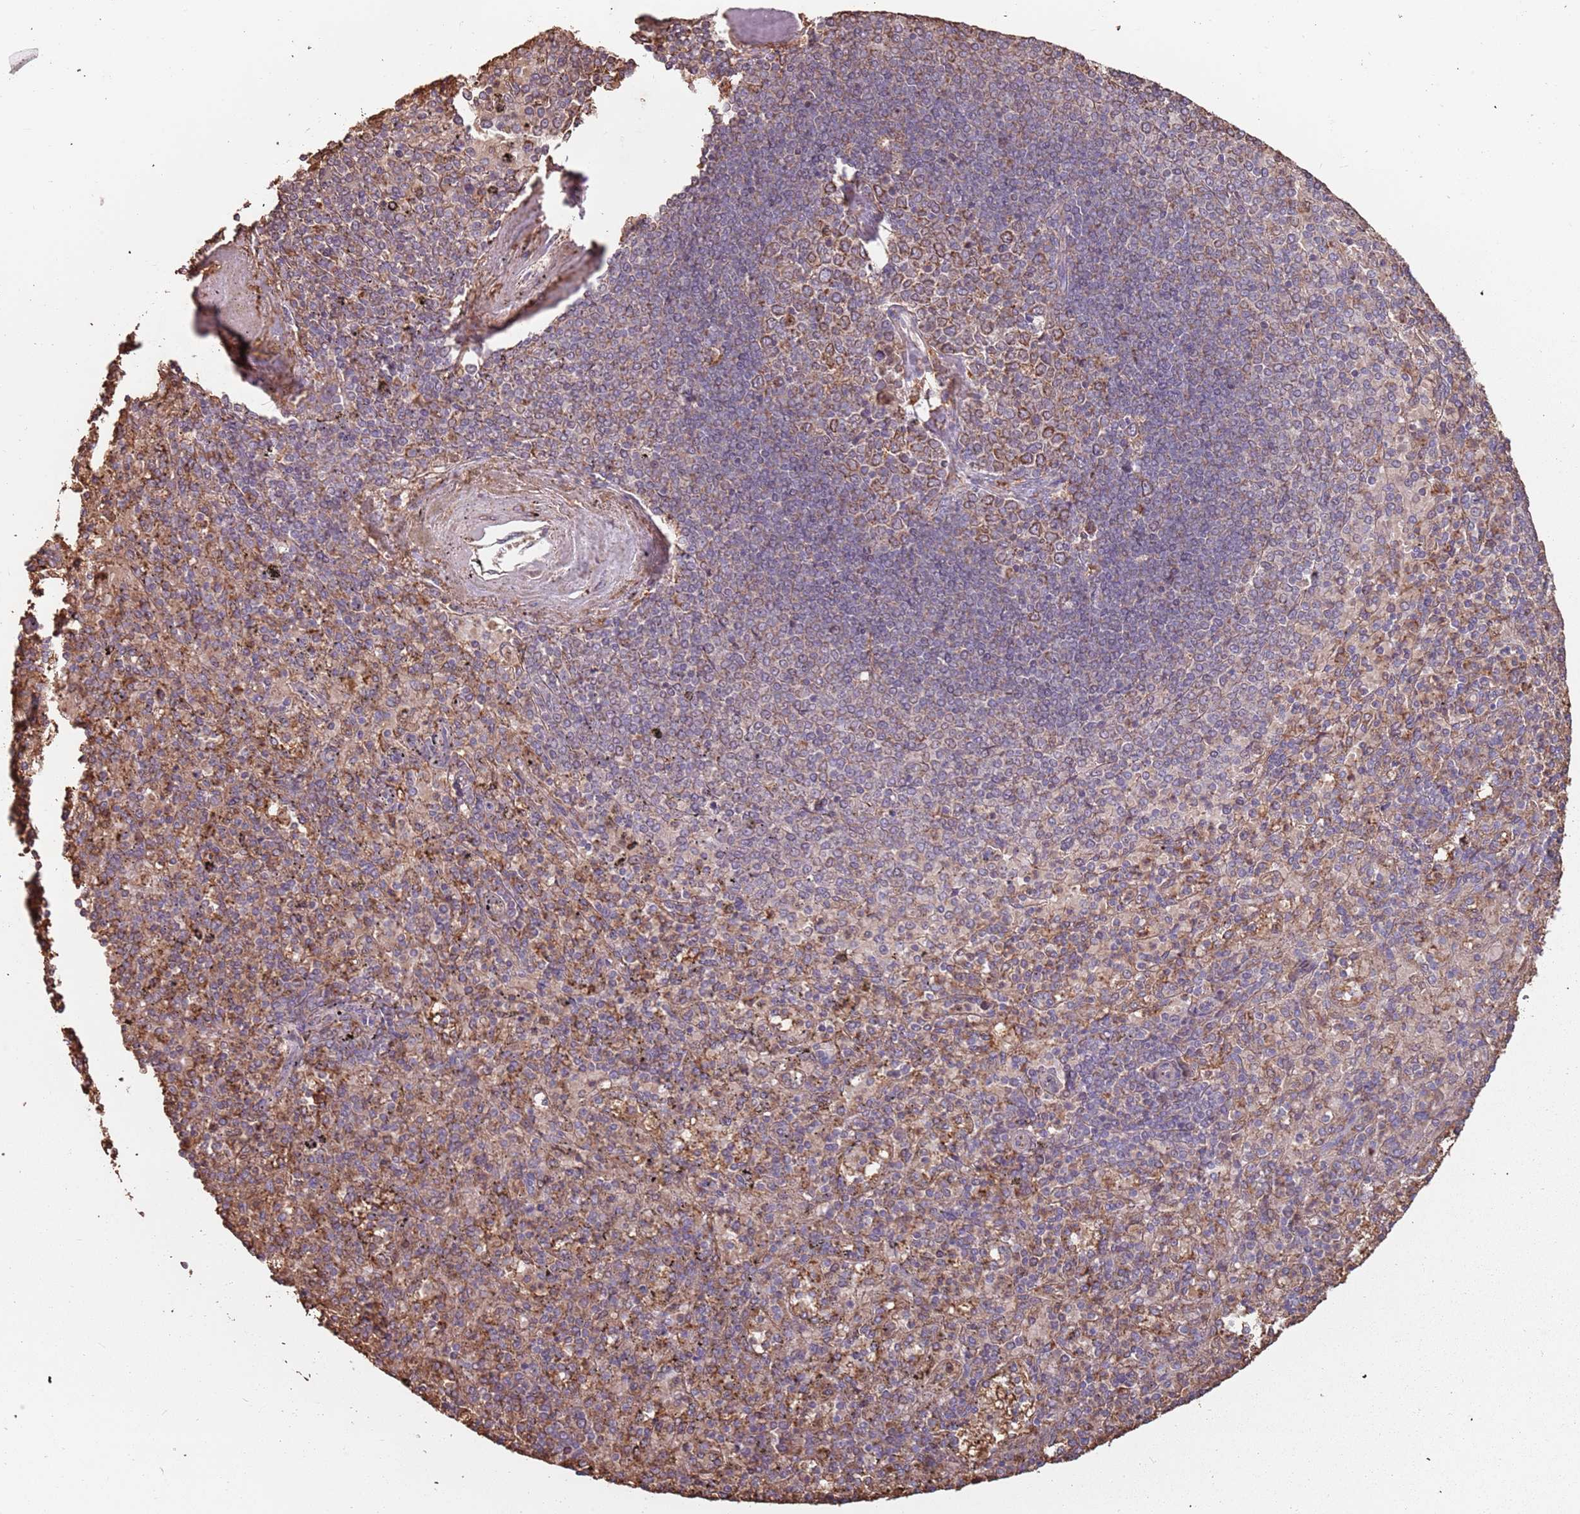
{"staining": {"intensity": "moderate", "quantity": "<25%", "location": "cytoplasmic/membranous"}, "tissue": "spleen", "cell_type": "Cells in red pulp", "image_type": "normal", "snomed": [{"axis": "morphology", "description": "Normal tissue, NOS"}, {"axis": "topography", "description": "Spleen"}], "caption": "Cells in red pulp reveal low levels of moderate cytoplasmic/membranous staining in about <25% of cells in unremarkable human spleen.", "gene": "ATOSB", "patient": {"sex": "male", "age": 82}}